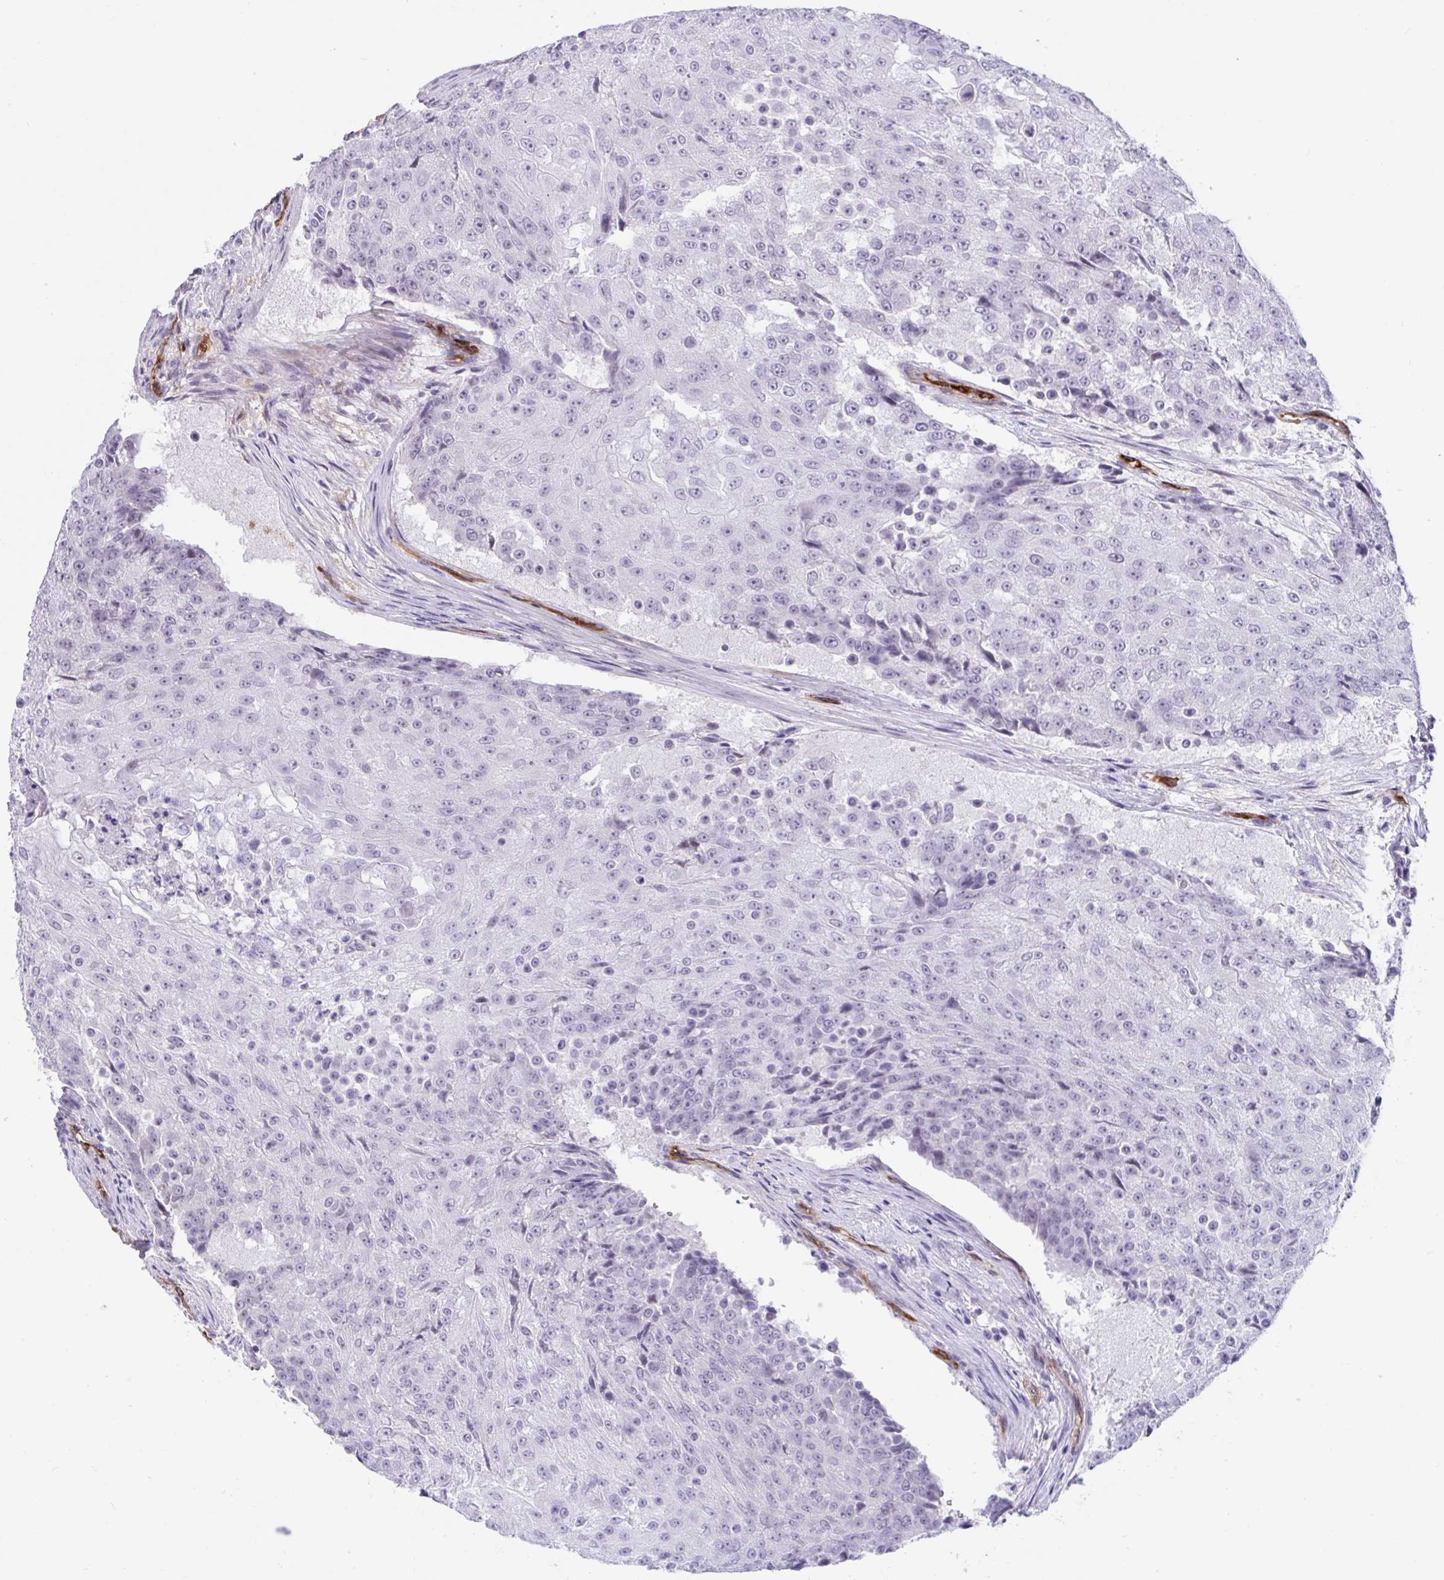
{"staining": {"intensity": "negative", "quantity": "none", "location": "none"}, "tissue": "urothelial cancer", "cell_type": "Tumor cells", "image_type": "cancer", "snomed": [{"axis": "morphology", "description": "Urothelial carcinoma, High grade"}, {"axis": "topography", "description": "Urinary bladder"}], "caption": "An image of human high-grade urothelial carcinoma is negative for staining in tumor cells.", "gene": "EML1", "patient": {"sex": "female", "age": 63}}